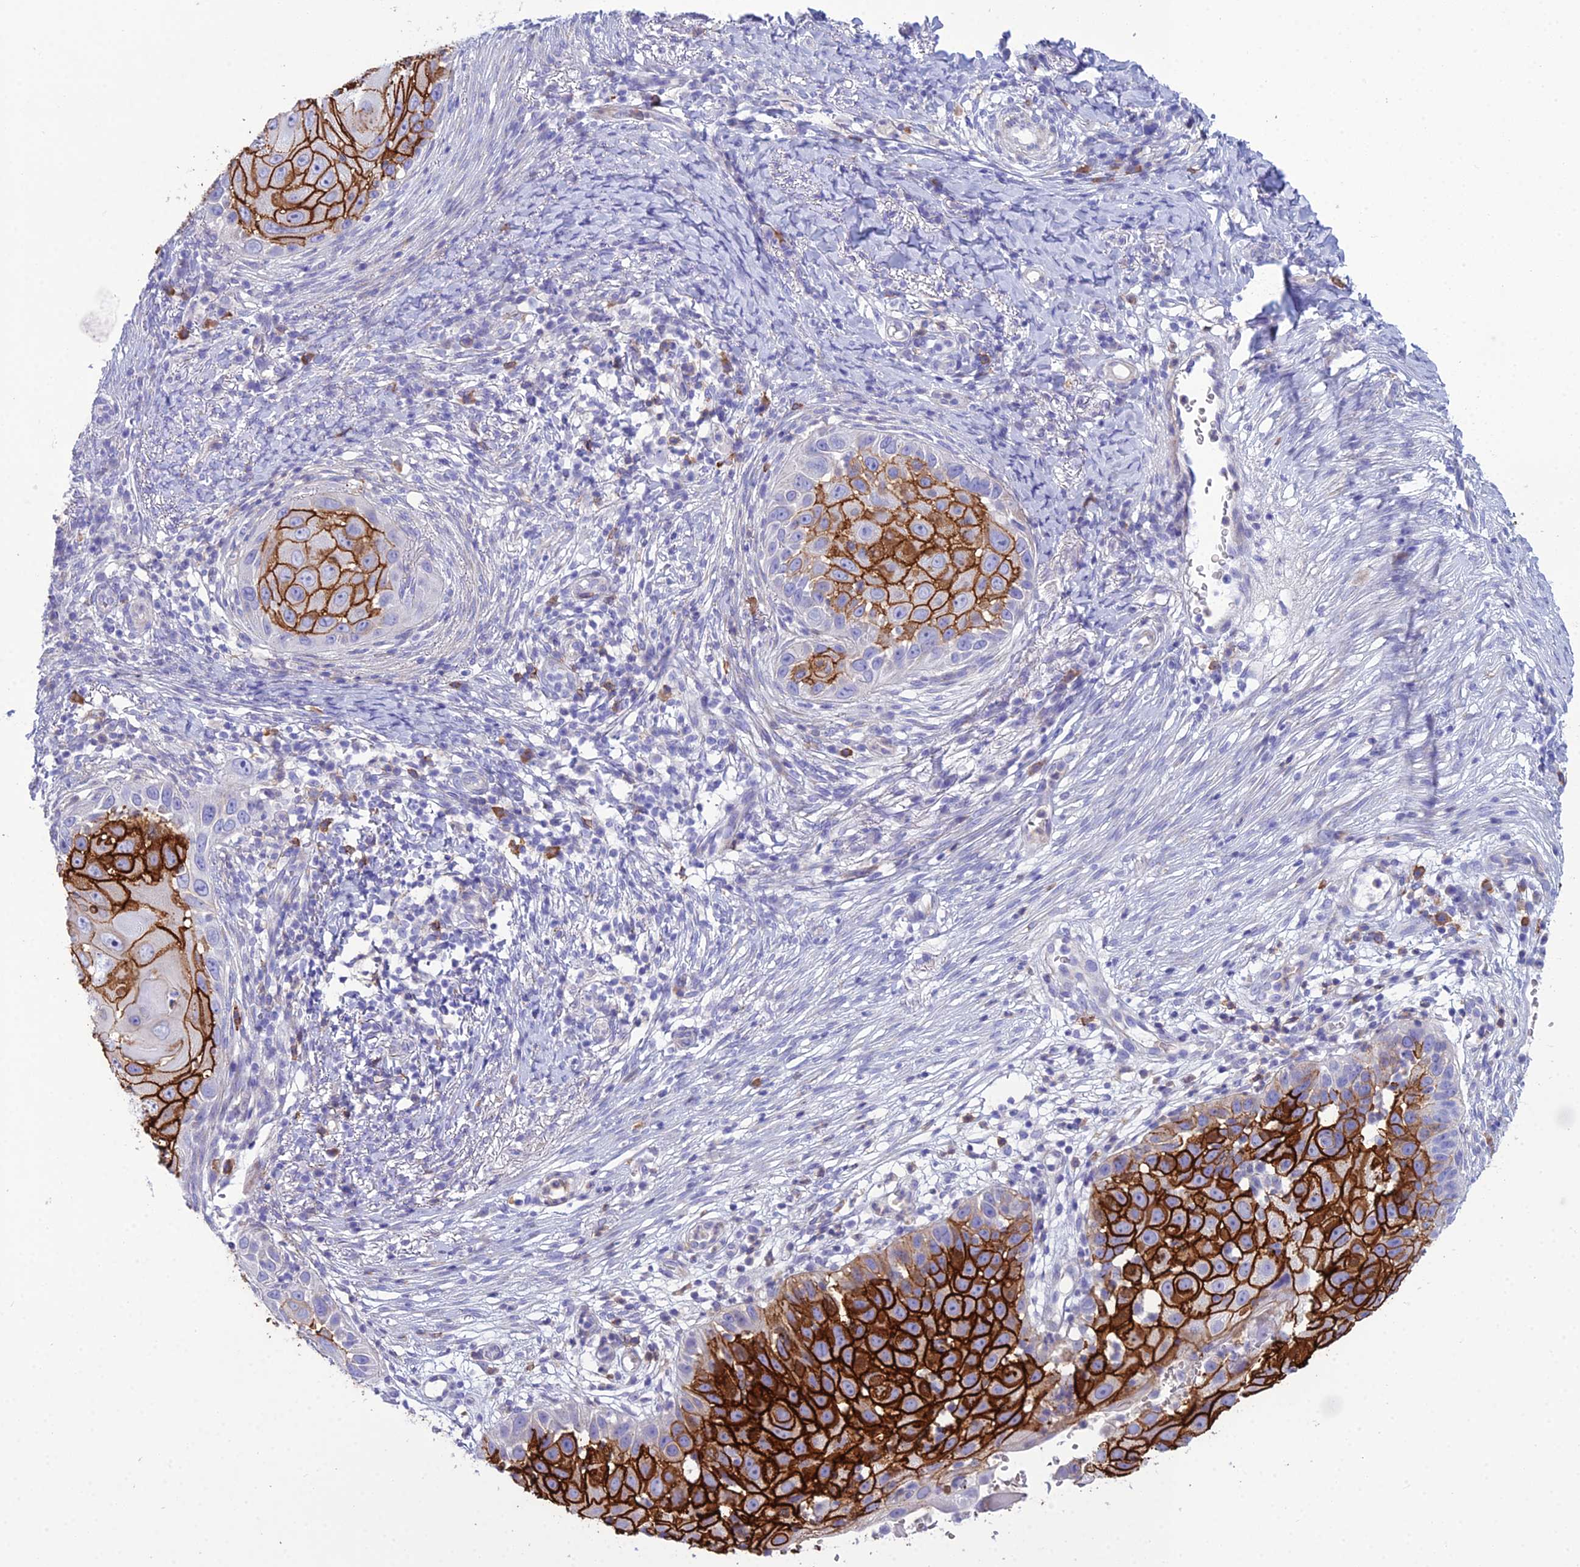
{"staining": {"intensity": "strong", "quantity": "25%-75%", "location": "cytoplasmic/membranous"}, "tissue": "skin cancer", "cell_type": "Tumor cells", "image_type": "cancer", "snomed": [{"axis": "morphology", "description": "Squamous cell carcinoma, NOS"}, {"axis": "topography", "description": "Skin"}], "caption": "Protein staining by immunohistochemistry reveals strong cytoplasmic/membranous staining in about 25%-75% of tumor cells in squamous cell carcinoma (skin). Immunohistochemistry (ihc) stains the protein of interest in brown and the nuclei are stained blue.", "gene": "OR1Q1", "patient": {"sex": "female", "age": 44}}